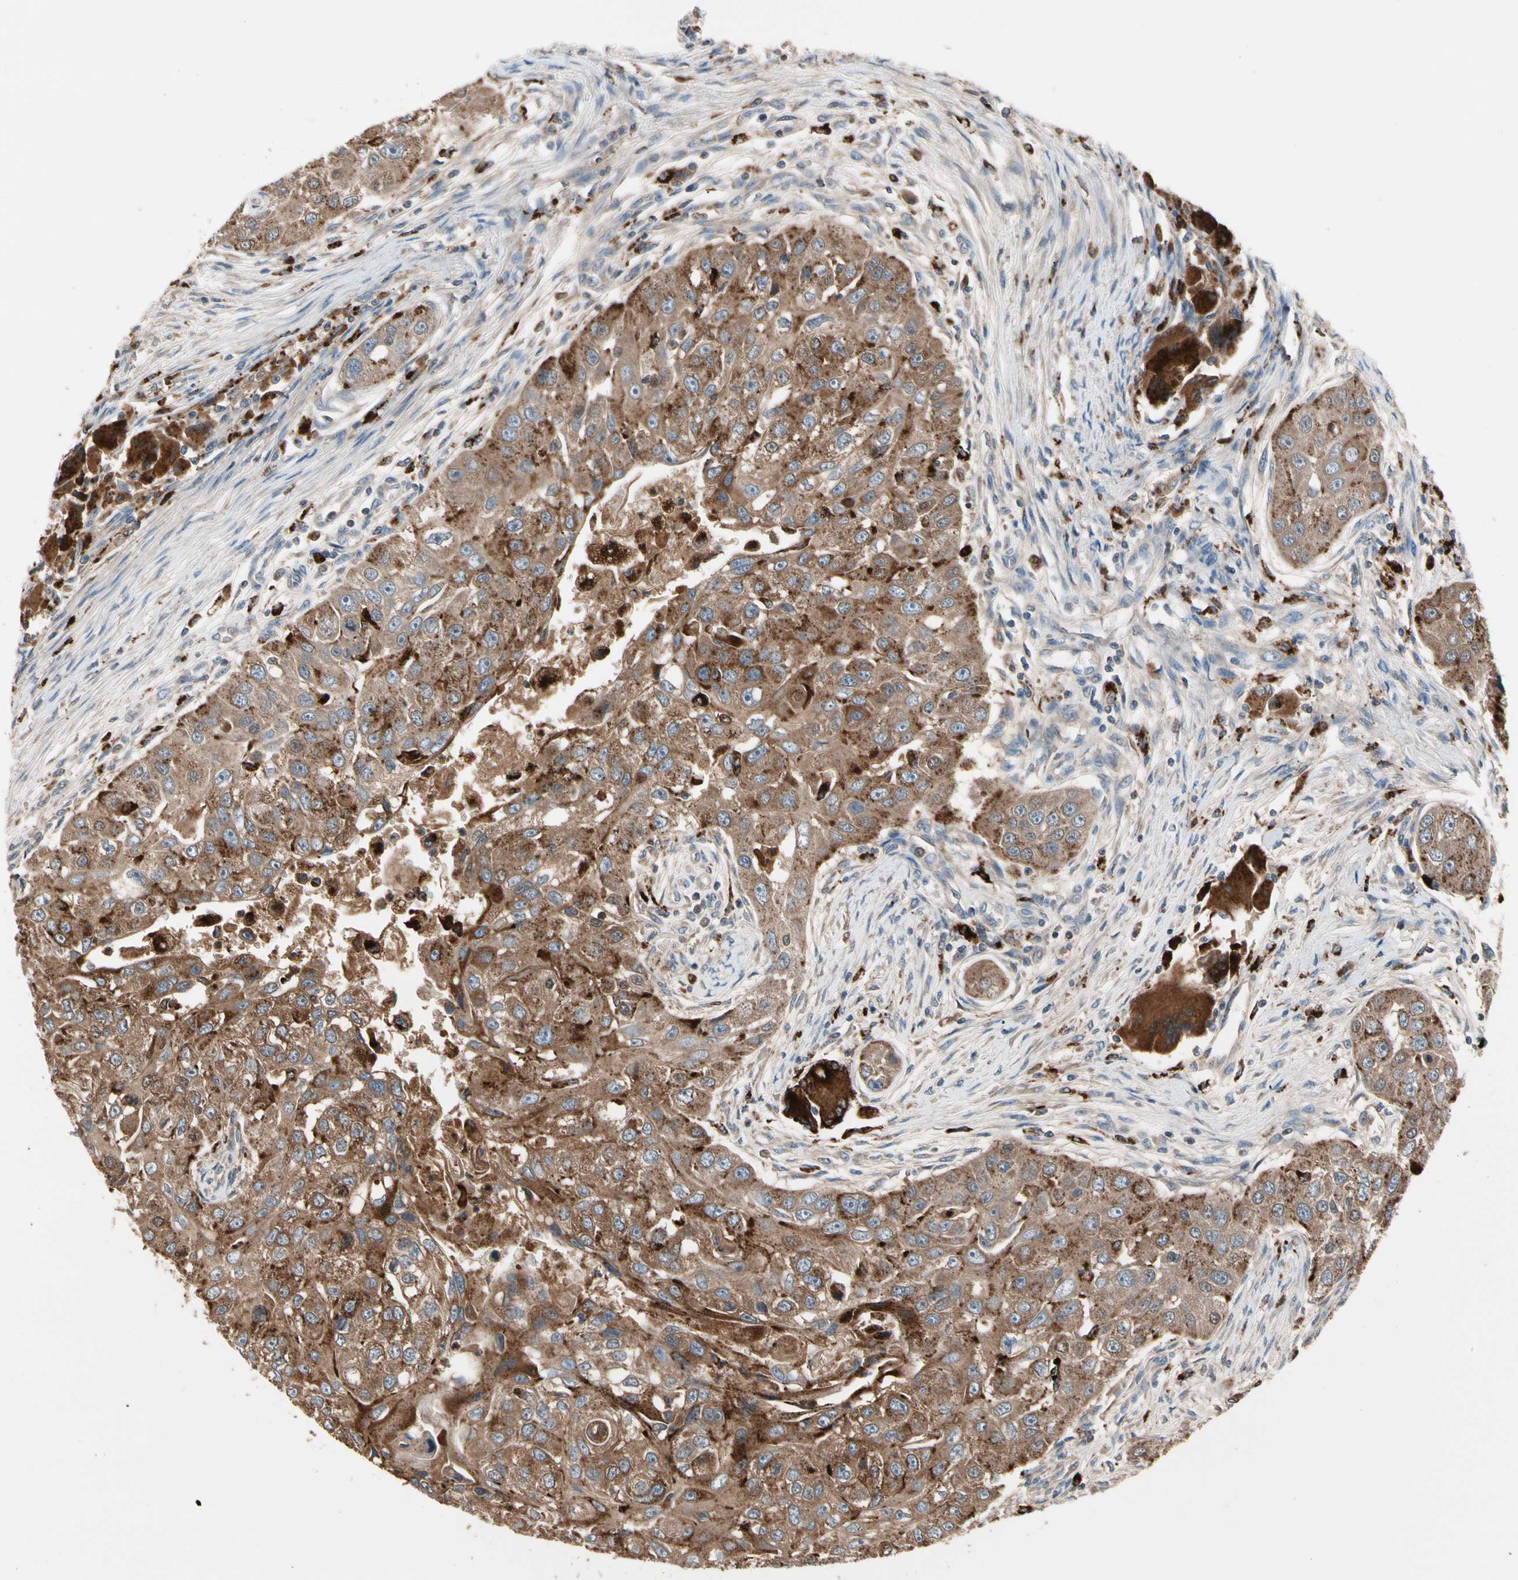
{"staining": {"intensity": "moderate", "quantity": ">75%", "location": "cytoplasmic/membranous"}, "tissue": "head and neck cancer", "cell_type": "Tumor cells", "image_type": "cancer", "snomed": [{"axis": "morphology", "description": "Normal tissue, NOS"}, {"axis": "morphology", "description": "Squamous cell carcinoma, NOS"}, {"axis": "topography", "description": "Skeletal muscle"}, {"axis": "topography", "description": "Head-Neck"}], "caption": "Tumor cells show medium levels of moderate cytoplasmic/membranous staining in approximately >75% of cells in human head and neck squamous cell carcinoma. Immunohistochemistry stains the protein of interest in brown and the nuclei are stained blue.", "gene": "GM2A", "patient": {"sex": "male", "age": 51}}